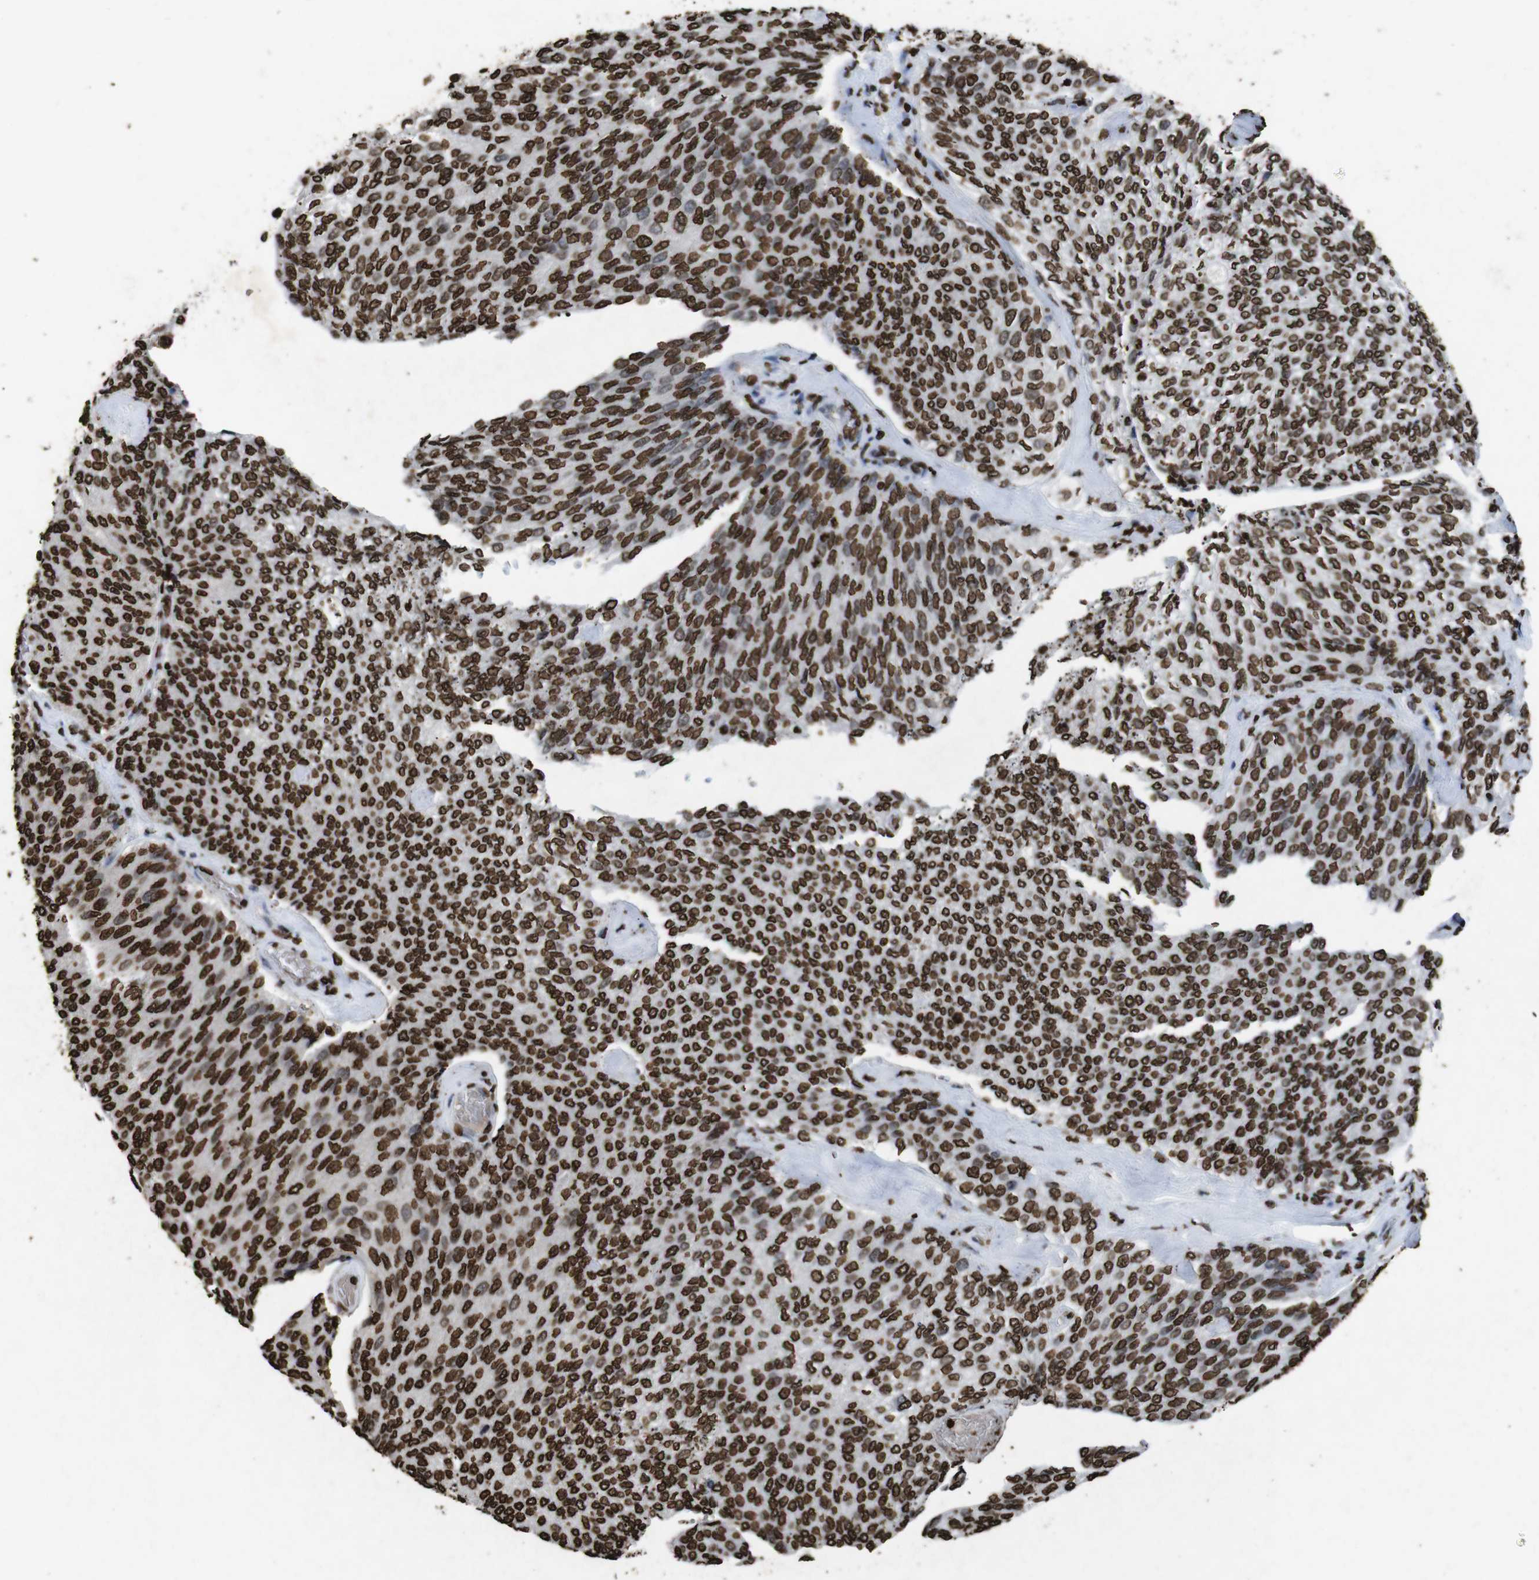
{"staining": {"intensity": "strong", "quantity": ">75%", "location": "nuclear"}, "tissue": "urothelial cancer", "cell_type": "Tumor cells", "image_type": "cancer", "snomed": [{"axis": "morphology", "description": "Urothelial carcinoma, Low grade"}, {"axis": "topography", "description": "Urinary bladder"}], "caption": "A brown stain shows strong nuclear positivity of a protein in human urothelial cancer tumor cells.", "gene": "MDM2", "patient": {"sex": "female", "age": 79}}